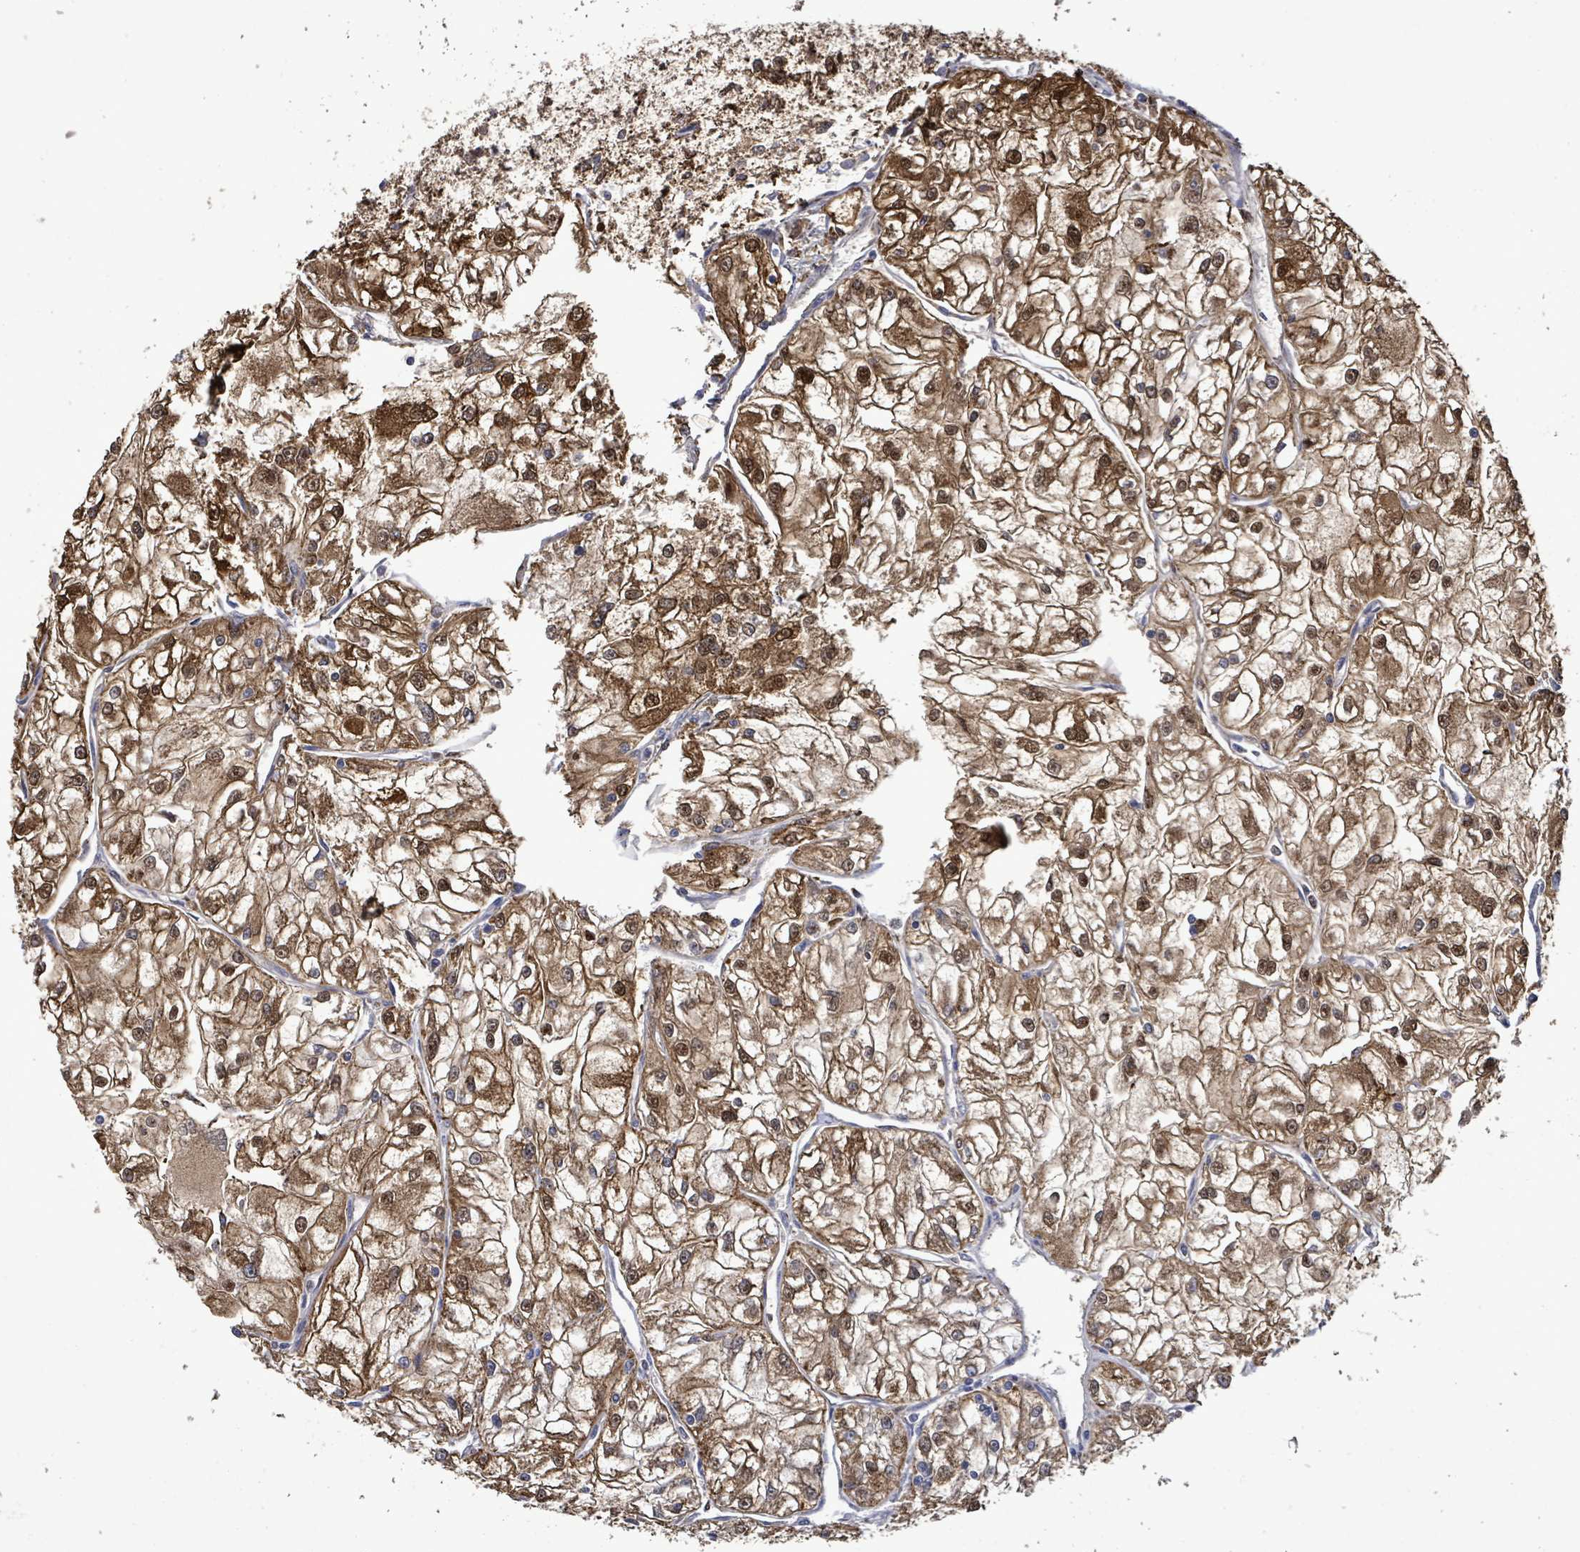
{"staining": {"intensity": "strong", "quantity": ">75%", "location": "cytoplasmic/membranous,nuclear"}, "tissue": "renal cancer", "cell_type": "Tumor cells", "image_type": "cancer", "snomed": [{"axis": "morphology", "description": "Adenocarcinoma, NOS"}, {"axis": "topography", "description": "Kidney"}], "caption": "Protein expression analysis of human renal cancer reveals strong cytoplasmic/membranous and nuclear positivity in about >75% of tumor cells.", "gene": "MTMR12", "patient": {"sex": "female", "age": 72}}